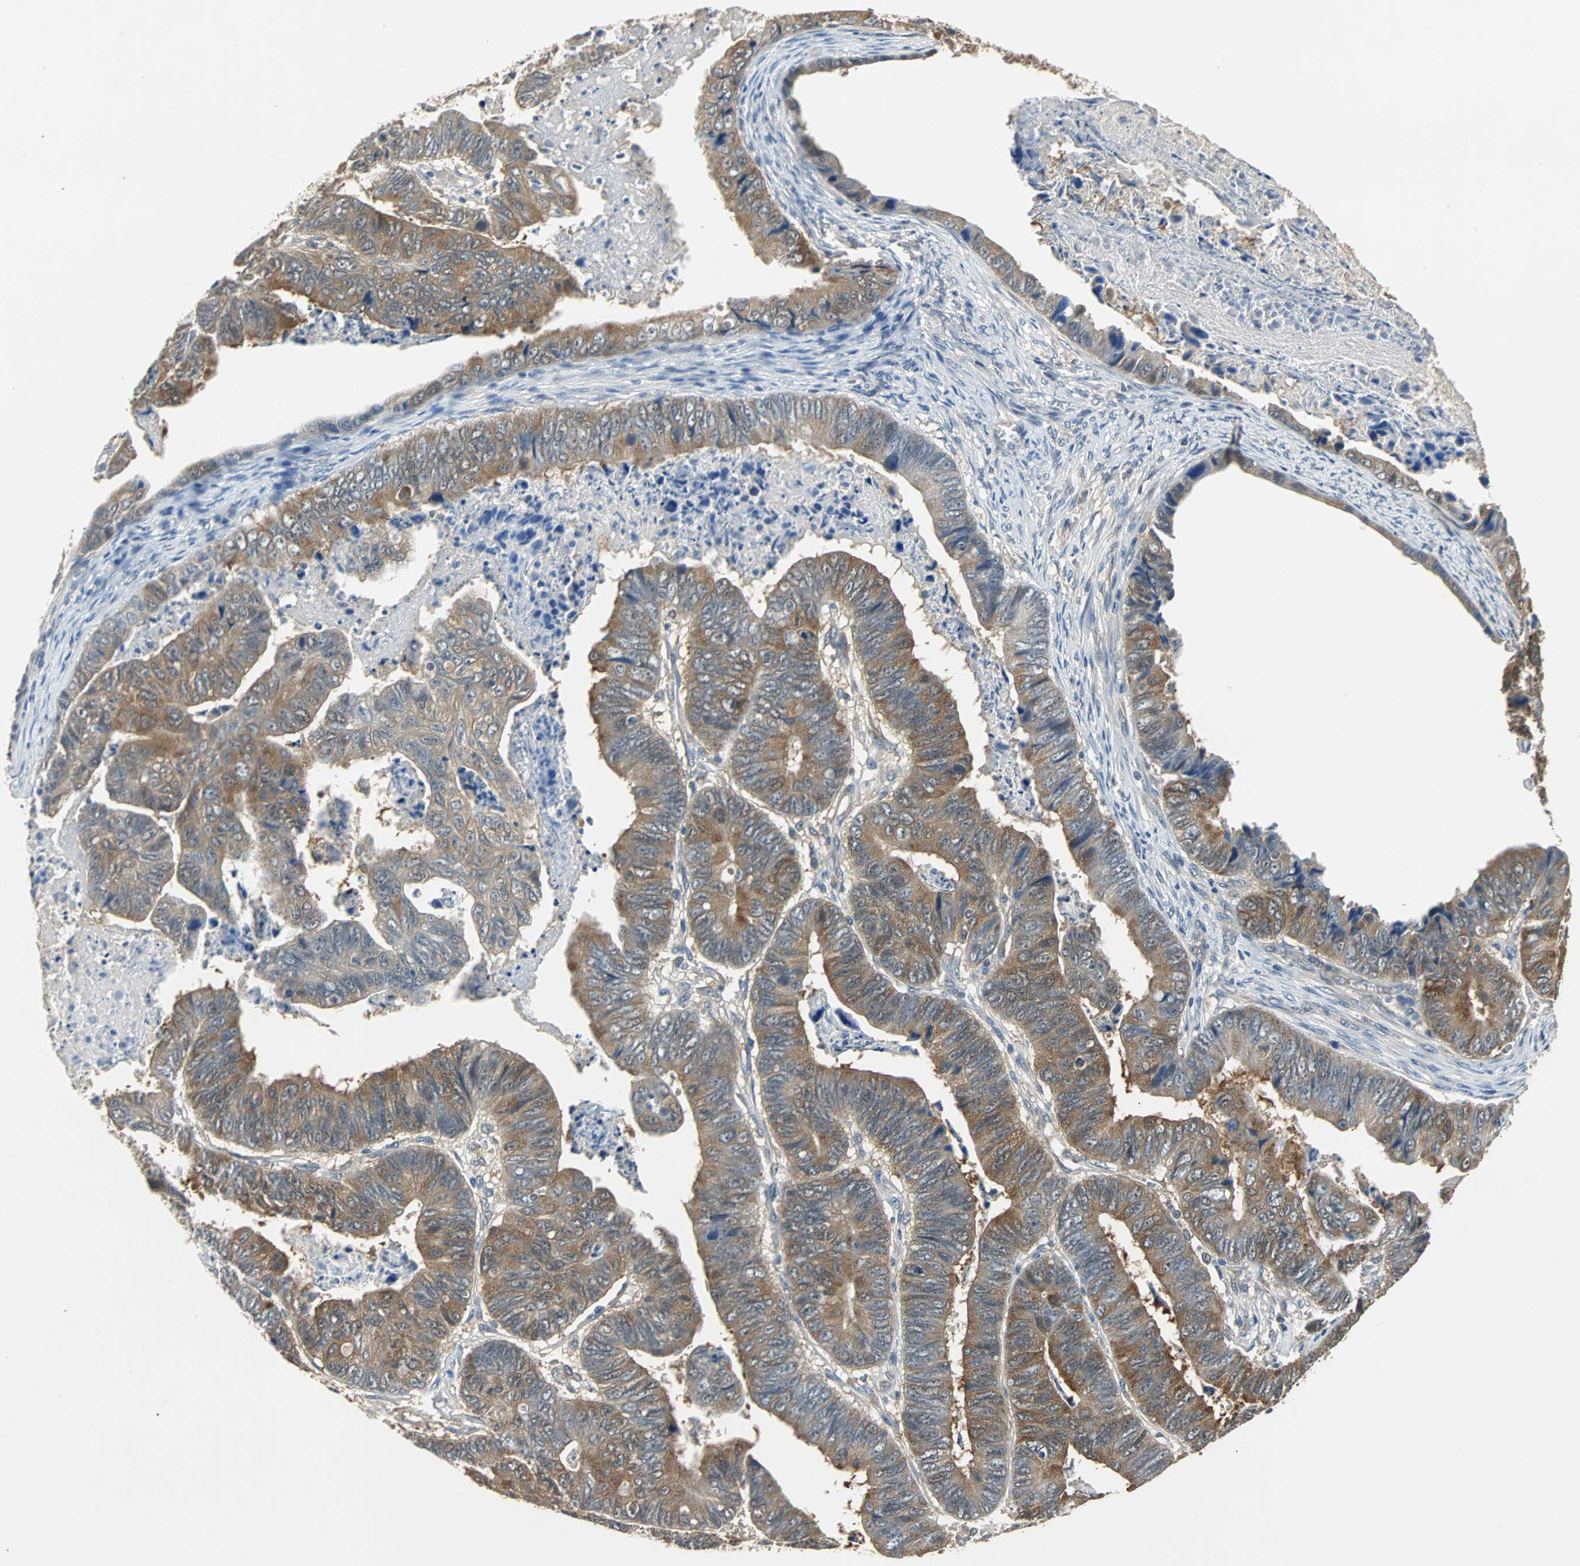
{"staining": {"intensity": "strong", "quantity": ">75%", "location": "cytoplasmic/membranous"}, "tissue": "stomach cancer", "cell_type": "Tumor cells", "image_type": "cancer", "snomed": [{"axis": "morphology", "description": "Adenocarcinoma, NOS"}, {"axis": "topography", "description": "Stomach, lower"}], "caption": "Adenocarcinoma (stomach) stained with DAB (3,3'-diaminobenzidine) immunohistochemistry (IHC) reveals high levels of strong cytoplasmic/membranous positivity in about >75% of tumor cells.", "gene": "ABHD2", "patient": {"sex": "male", "age": 77}}